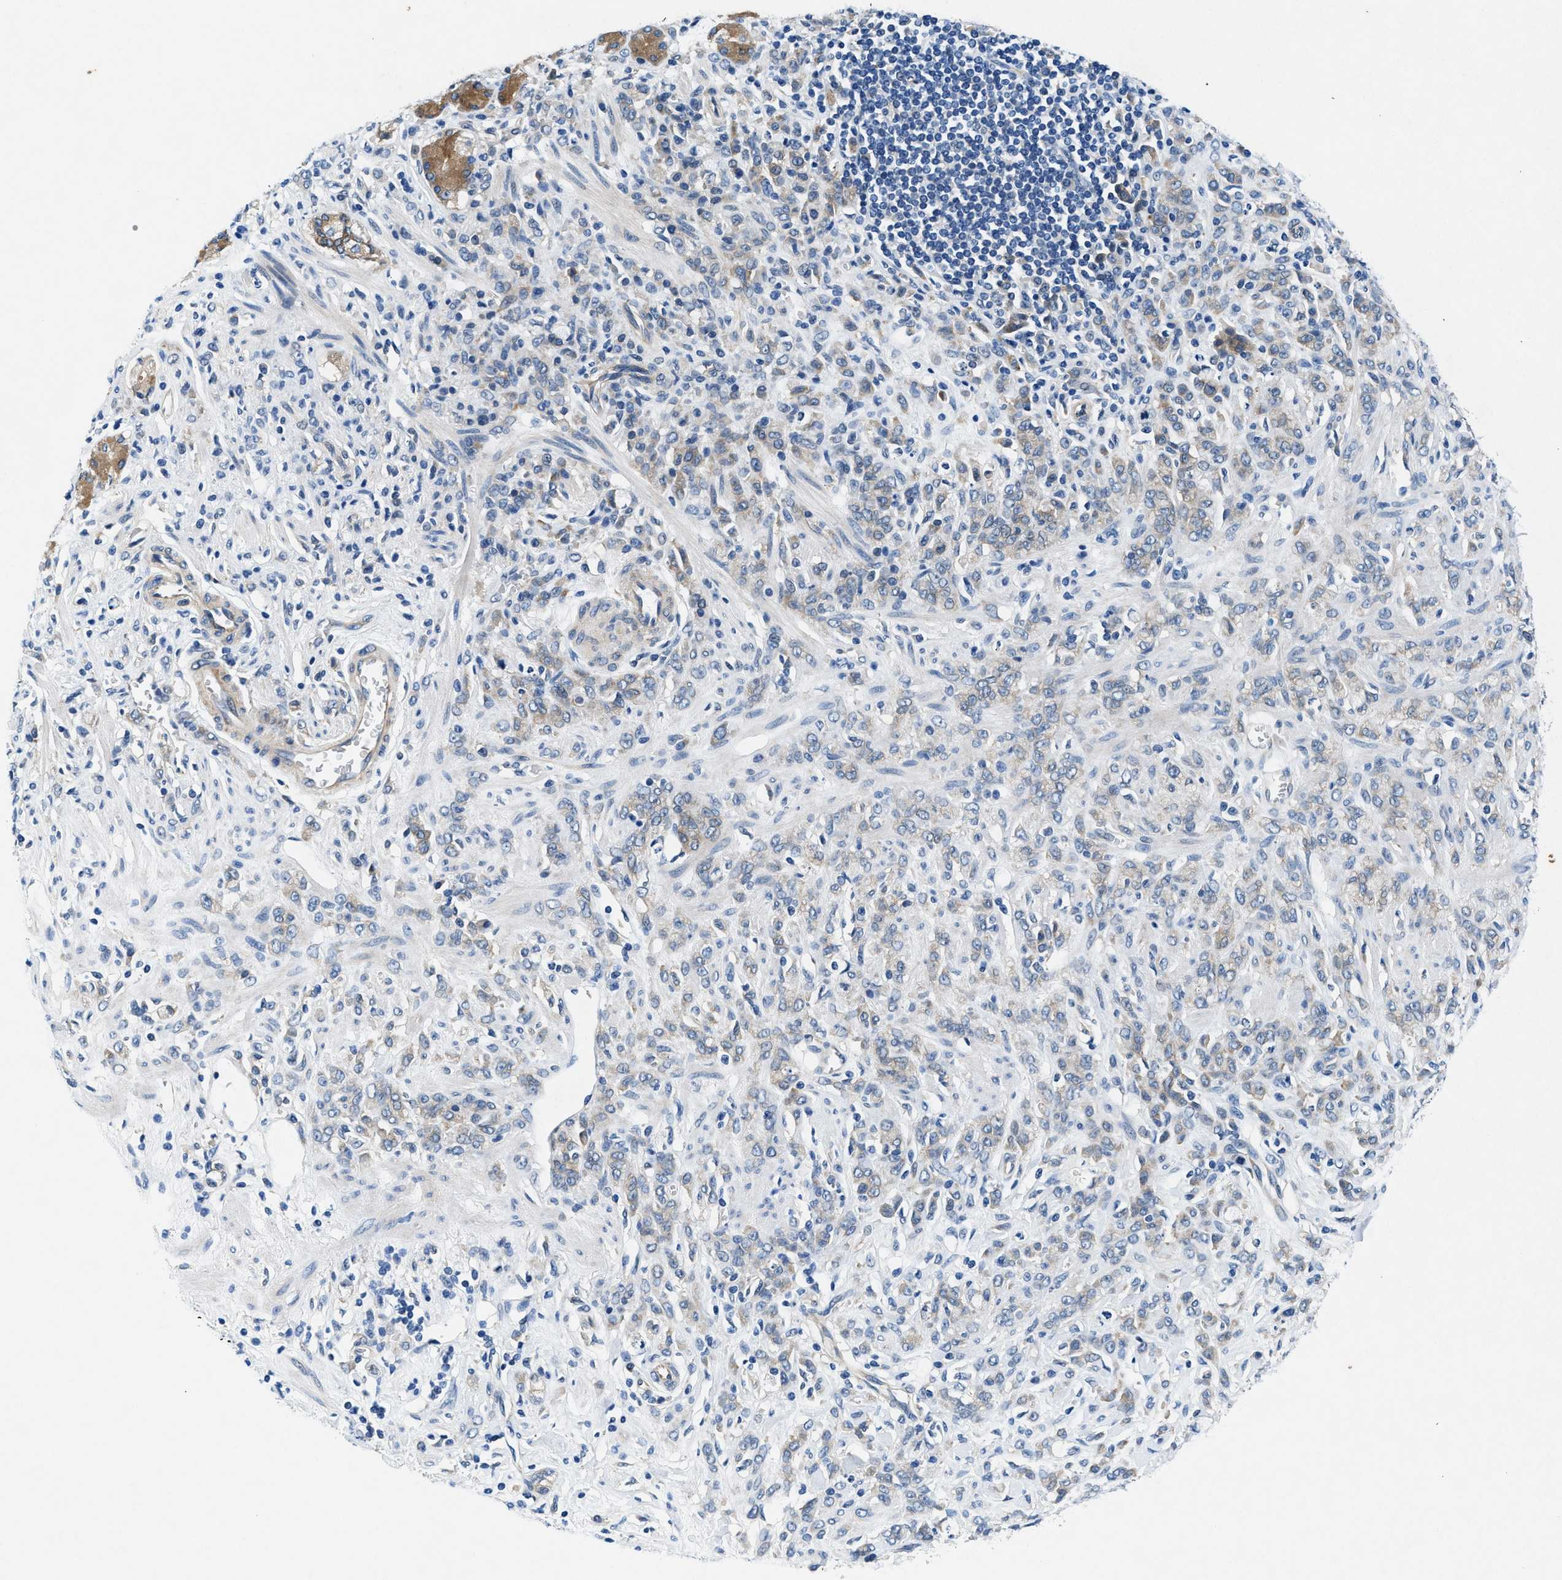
{"staining": {"intensity": "weak", "quantity": "25%-75%", "location": "cytoplasmic/membranous"}, "tissue": "stomach cancer", "cell_type": "Tumor cells", "image_type": "cancer", "snomed": [{"axis": "morphology", "description": "Normal tissue, NOS"}, {"axis": "morphology", "description": "Adenocarcinoma, NOS"}, {"axis": "topography", "description": "Stomach"}], "caption": "This is an image of immunohistochemistry (IHC) staining of stomach cancer (adenocarcinoma), which shows weak staining in the cytoplasmic/membranous of tumor cells.", "gene": "COPS2", "patient": {"sex": "male", "age": 82}}